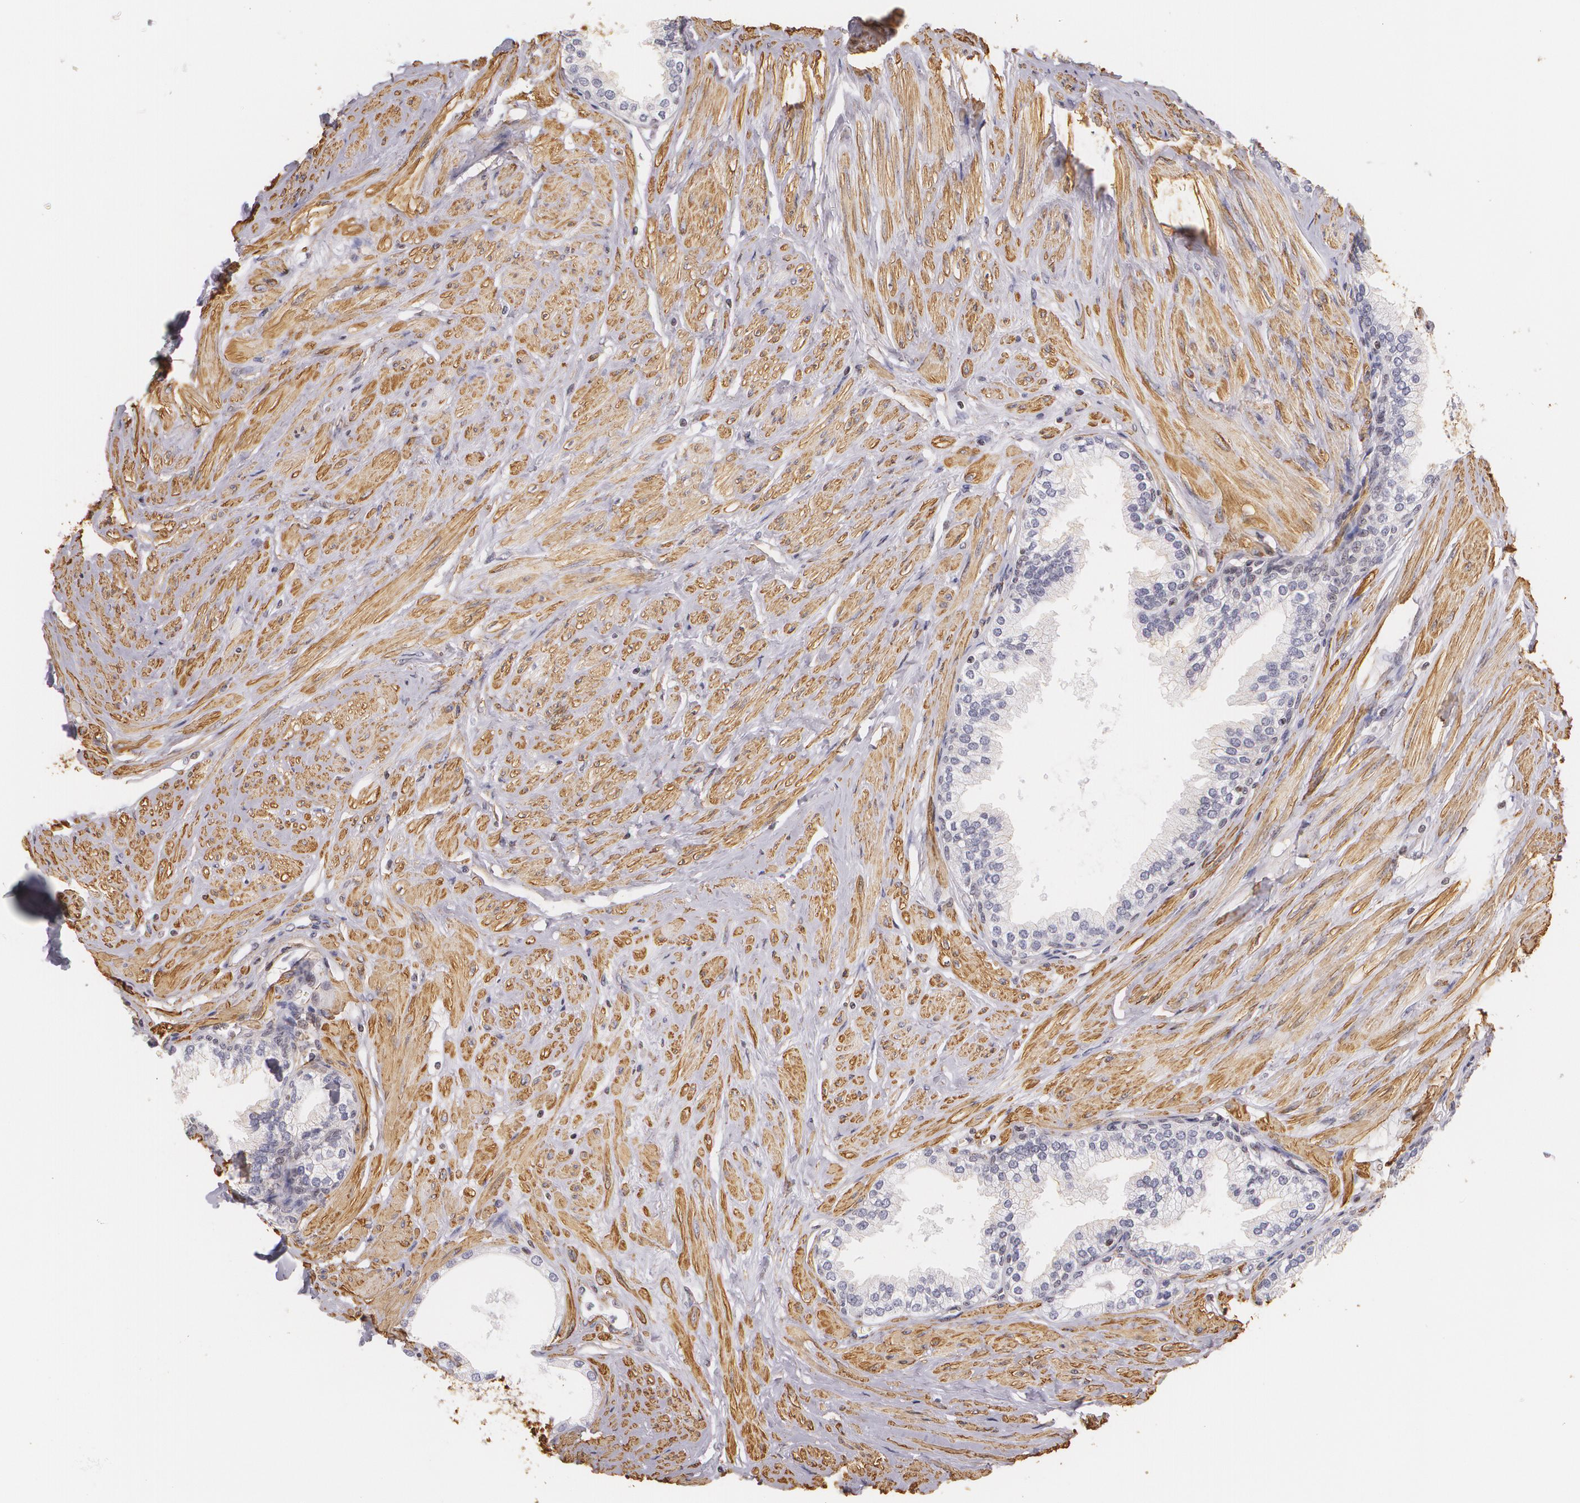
{"staining": {"intensity": "negative", "quantity": "none", "location": "none"}, "tissue": "prostate", "cell_type": "Glandular cells", "image_type": "normal", "snomed": [{"axis": "morphology", "description": "Normal tissue, NOS"}, {"axis": "topography", "description": "Prostate"}], "caption": "High magnification brightfield microscopy of normal prostate stained with DAB (3,3'-diaminobenzidine) (brown) and counterstained with hematoxylin (blue): glandular cells show no significant expression.", "gene": "VAMP1", "patient": {"sex": "male", "age": 64}}